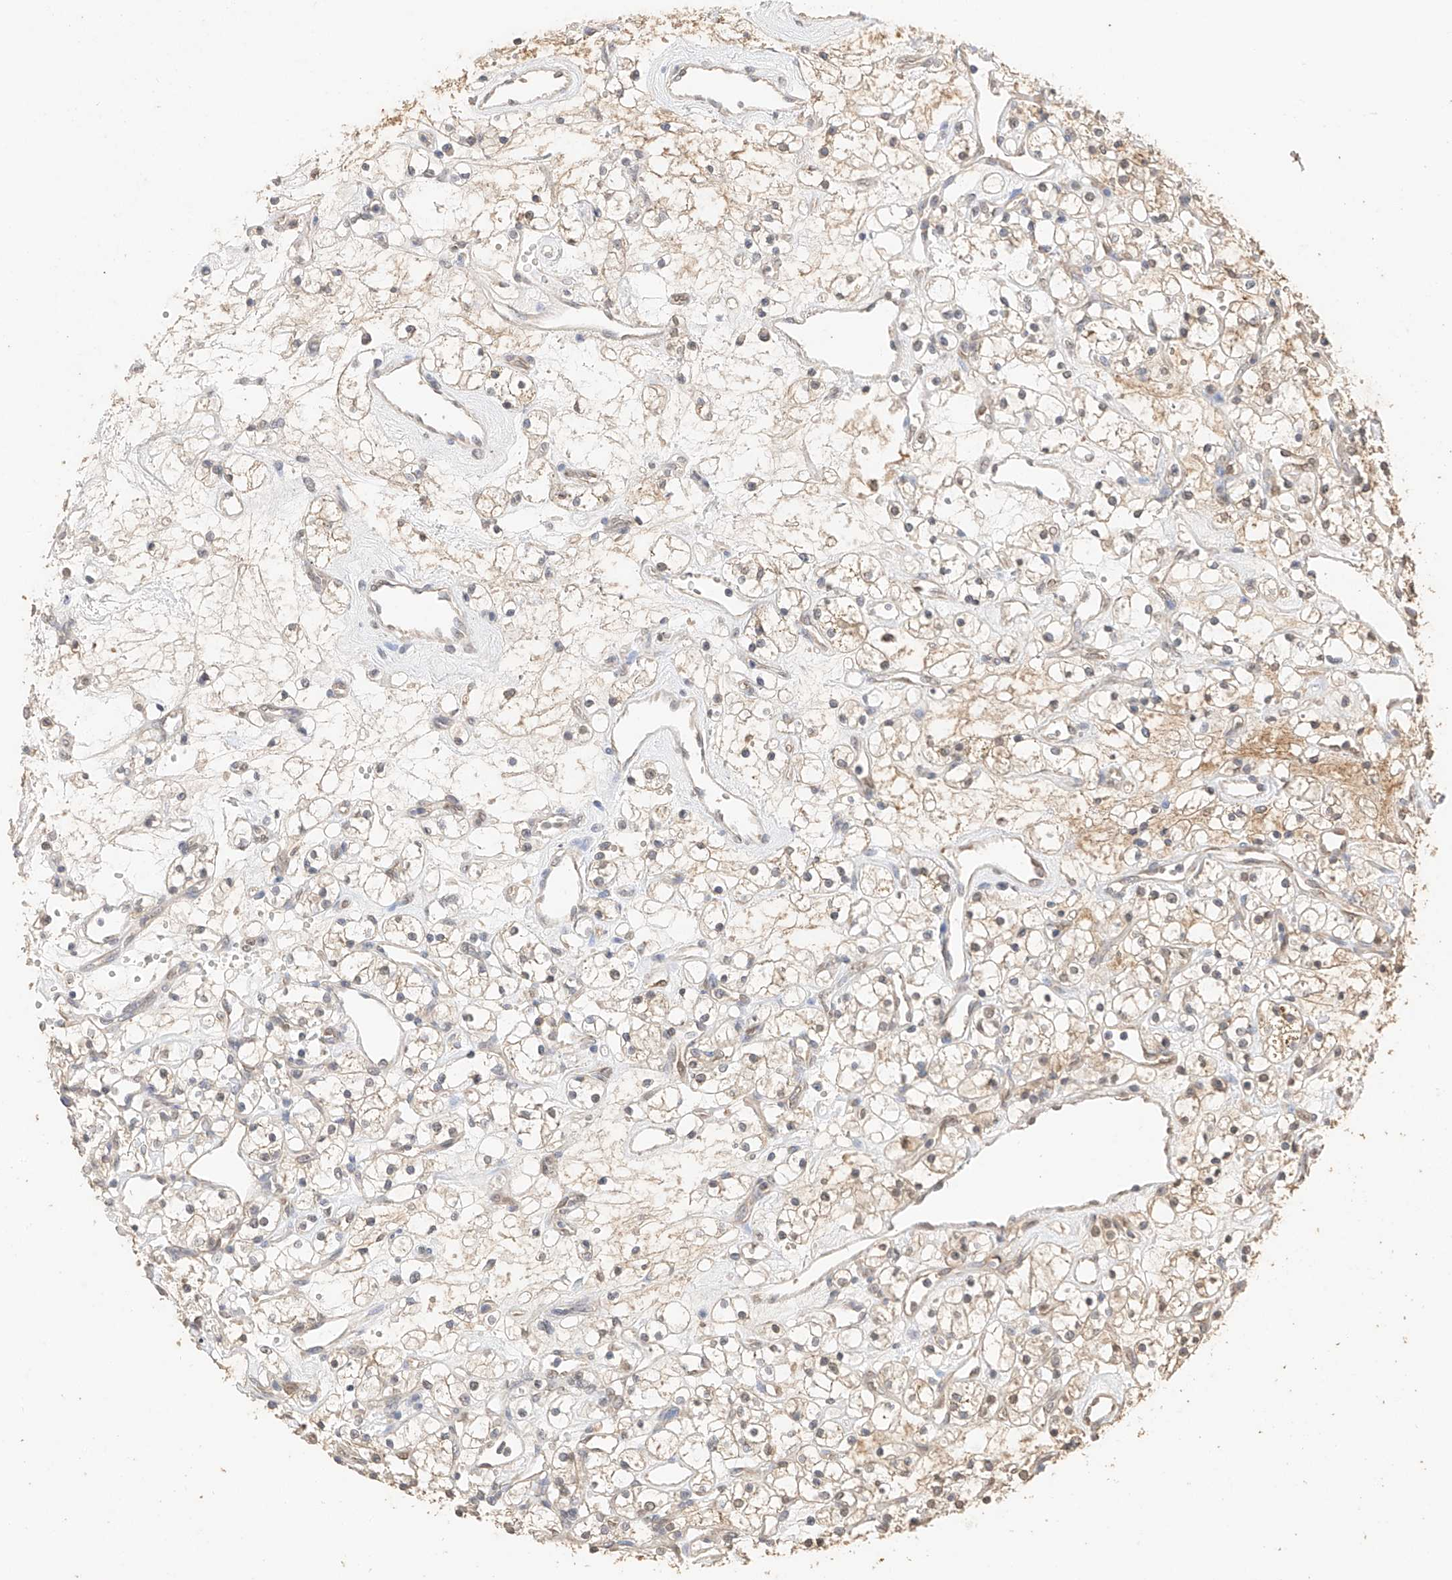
{"staining": {"intensity": "weak", "quantity": "25%-75%", "location": "nuclear"}, "tissue": "renal cancer", "cell_type": "Tumor cells", "image_type": "cancer", "snomed": [{"axis": "morphology", "description": "Adenocarcinoma, NOS"}, {"axis": "topography", "description": "Kidney"}], "caption": "Renal adenocarcinoma stained with a protein marker demonstrates weak staining in tumor cells.", "gene": "IL22RA2", "patient": {"sex": "female", "age": 60}}